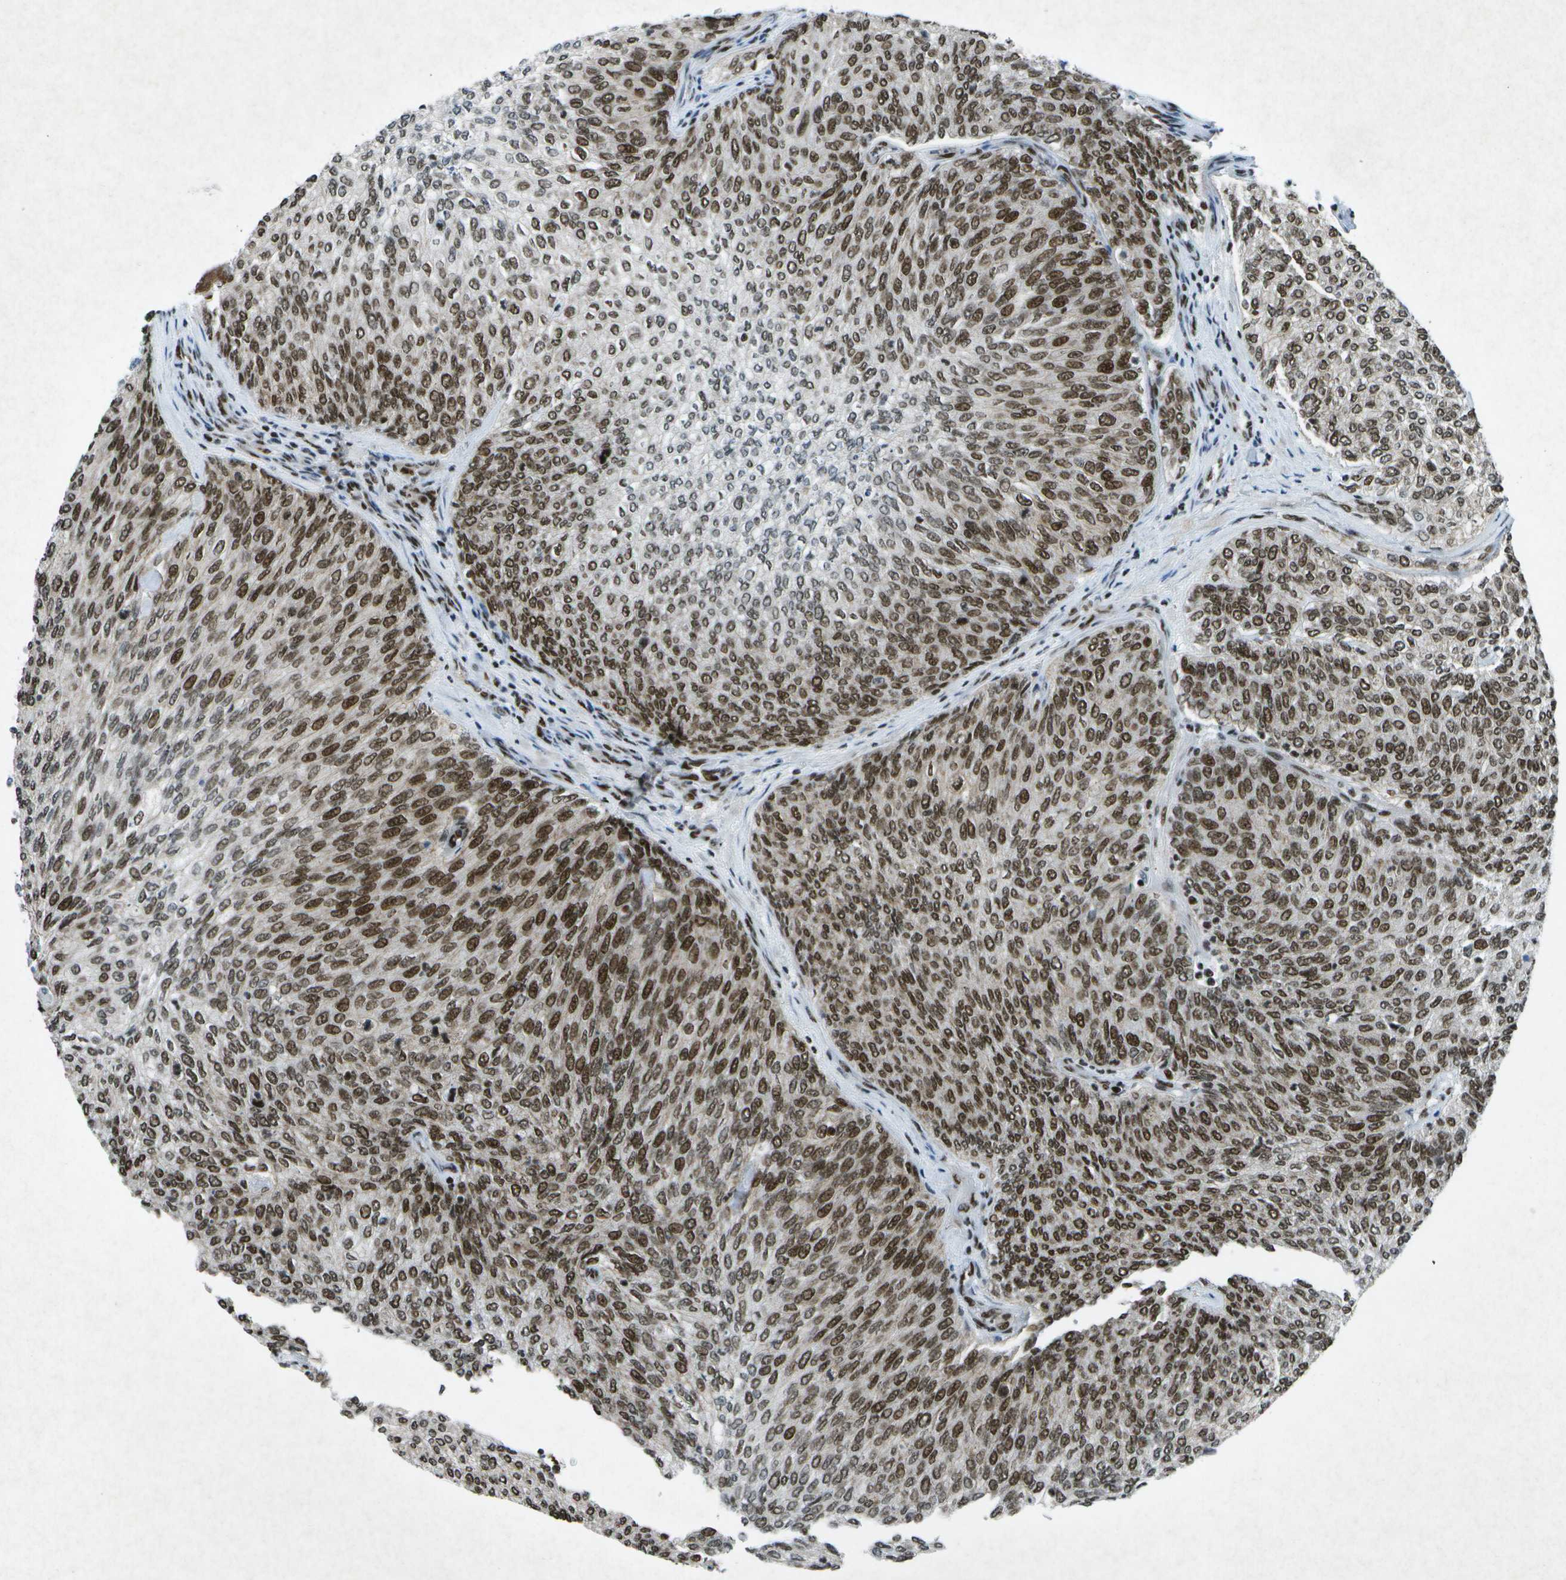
{"staining": {"intensity": "strong", "quantity": ">75%", "location": "nuclear"}, "tissue": "urothelial cancer", "cell_type": "Tumor cells", "image_type": "cancer", "snomed": [{"axis": "morphology", "description": "Urothelial carcinoma, Low grade"}, {"axis": "topography", "description": "Urinary bladder"}], "caption": "The immunohistochemical stain highlights strong nuclear staining in tumor cells of urothelial cancer tissue.", "gene": "MTA2", "patient": {"sex": "female", "age": 79}}